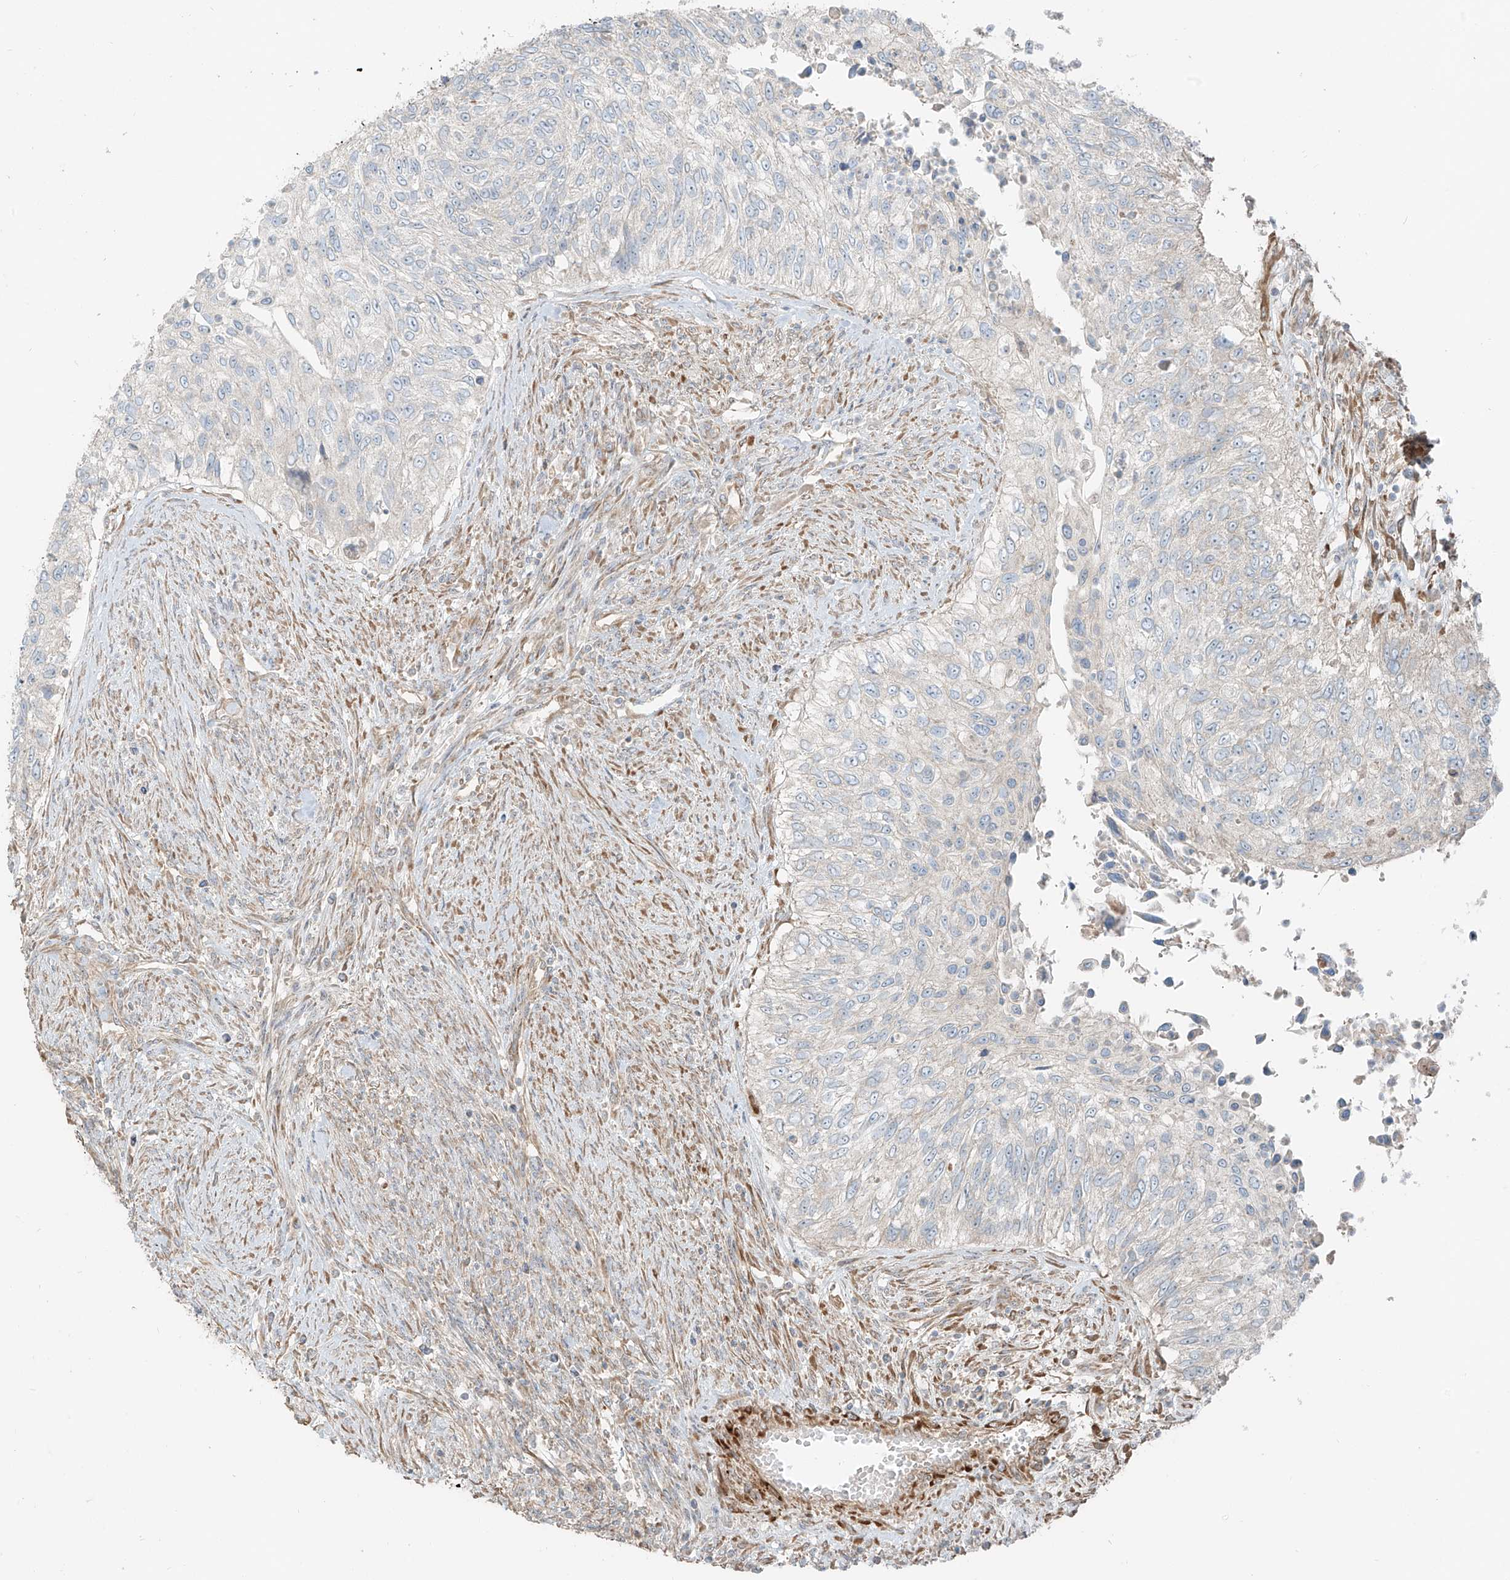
{"staining": {"intensity": "negative", "quantity": "none", "location": "none"}, "tissue": "urothelial cancer", "cell_type": "Tumor cells", "image_type": "cancer", "snomed": [{"axis": "morphology", "description": "Urothelial carcinoma, High grade"}, {"axis": "topography", "description": "Urinary bladder"}], "caption": "Protein analysis of urothelial carcinoma (high-grade) displays no significant positivity in tumor cells.", "gene": "FSTL1", "patient": {"sex": "female", "age": 60}}